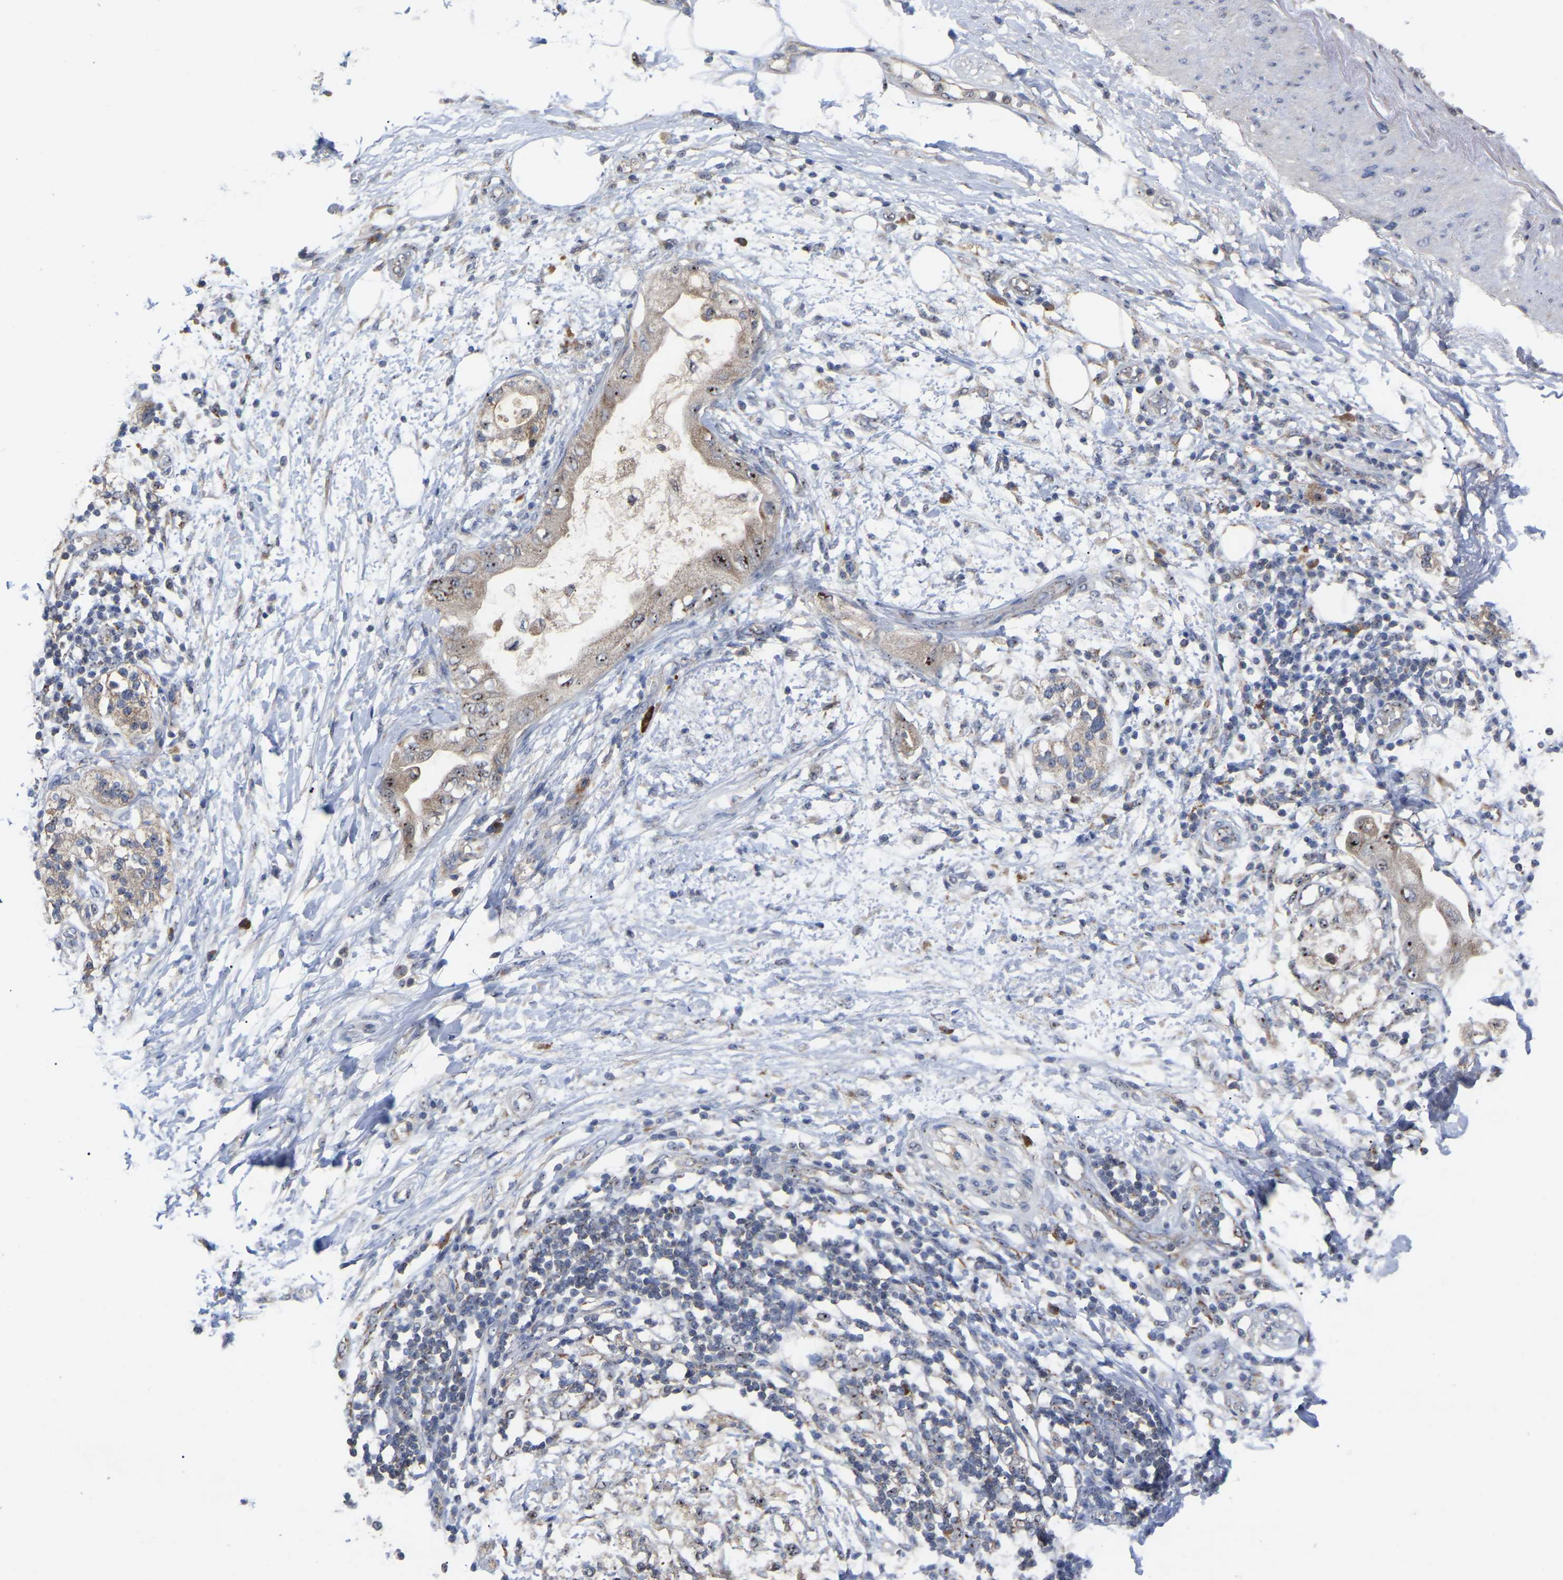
{"staining": {"intensity": "negative", "quantity": "none", "location": "none"}, "tissue": "adipose tissue", "cell_type": "Adipocytes", "image_type": "normal", "snomed": [{"axis": "morphology", "description": "Normal tissue, NOS"}, {"axis": "morphology", "description": "Adenocarcinoma, NOS"}, {"axis": "topography", "description": "Duodenum"}, {"axis": "topography", "description": "Peripheral nerve tissue"}], "caption": "A micrograph of adipose tissue stained for a protein demonstrates no brown staining in adipocytes.", "gene": "NOP53", "patient": {"sex": "female", "age": 60}}